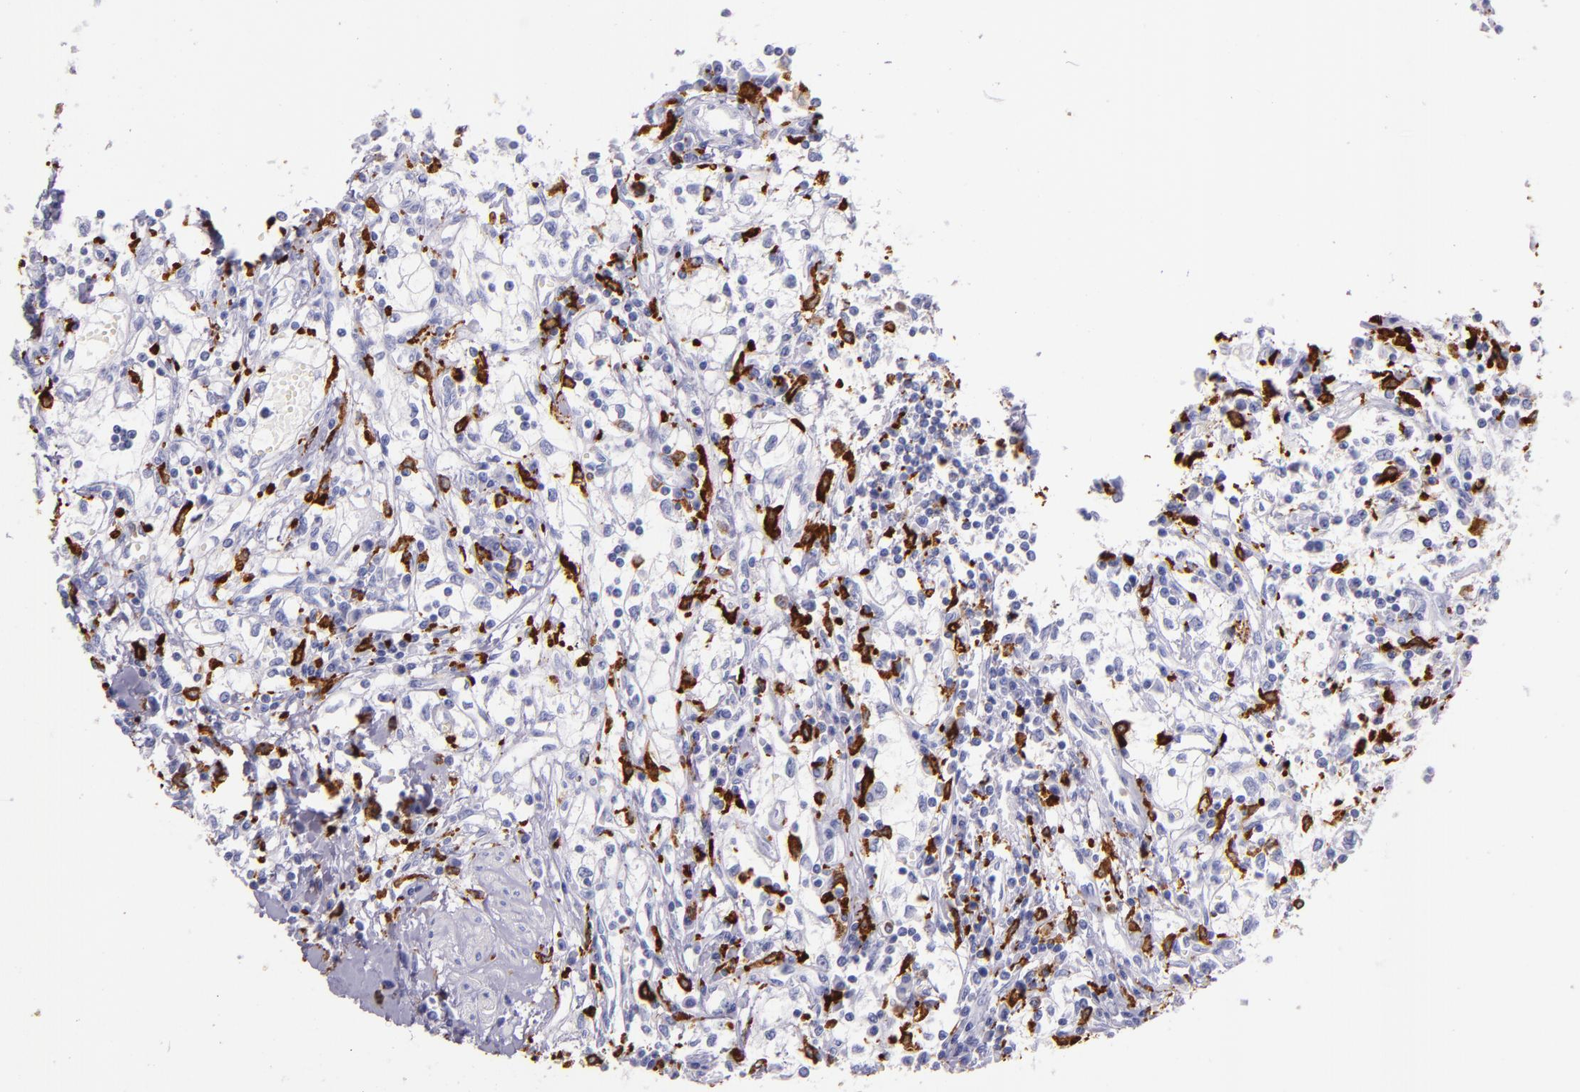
{"staining": {"intensity": "negative", "quantity": "none", "location": "none"}, "tissue": "renal cancer", "cell_type": "Tumor cells", "image_type": "cancer", "snomed": [{"axis": "morphology", "description": "Adenocarcinoma, NOS"}, {"axis": "topography", "description": "Kidney"}], "caption": "IHC micrograph of neoplastic tissue: renal cancer stained with DAB demonstrates no significant protein expression in tumor cells.", "gene": "CD163", "patient": {"sex": "male", "age": 82}}